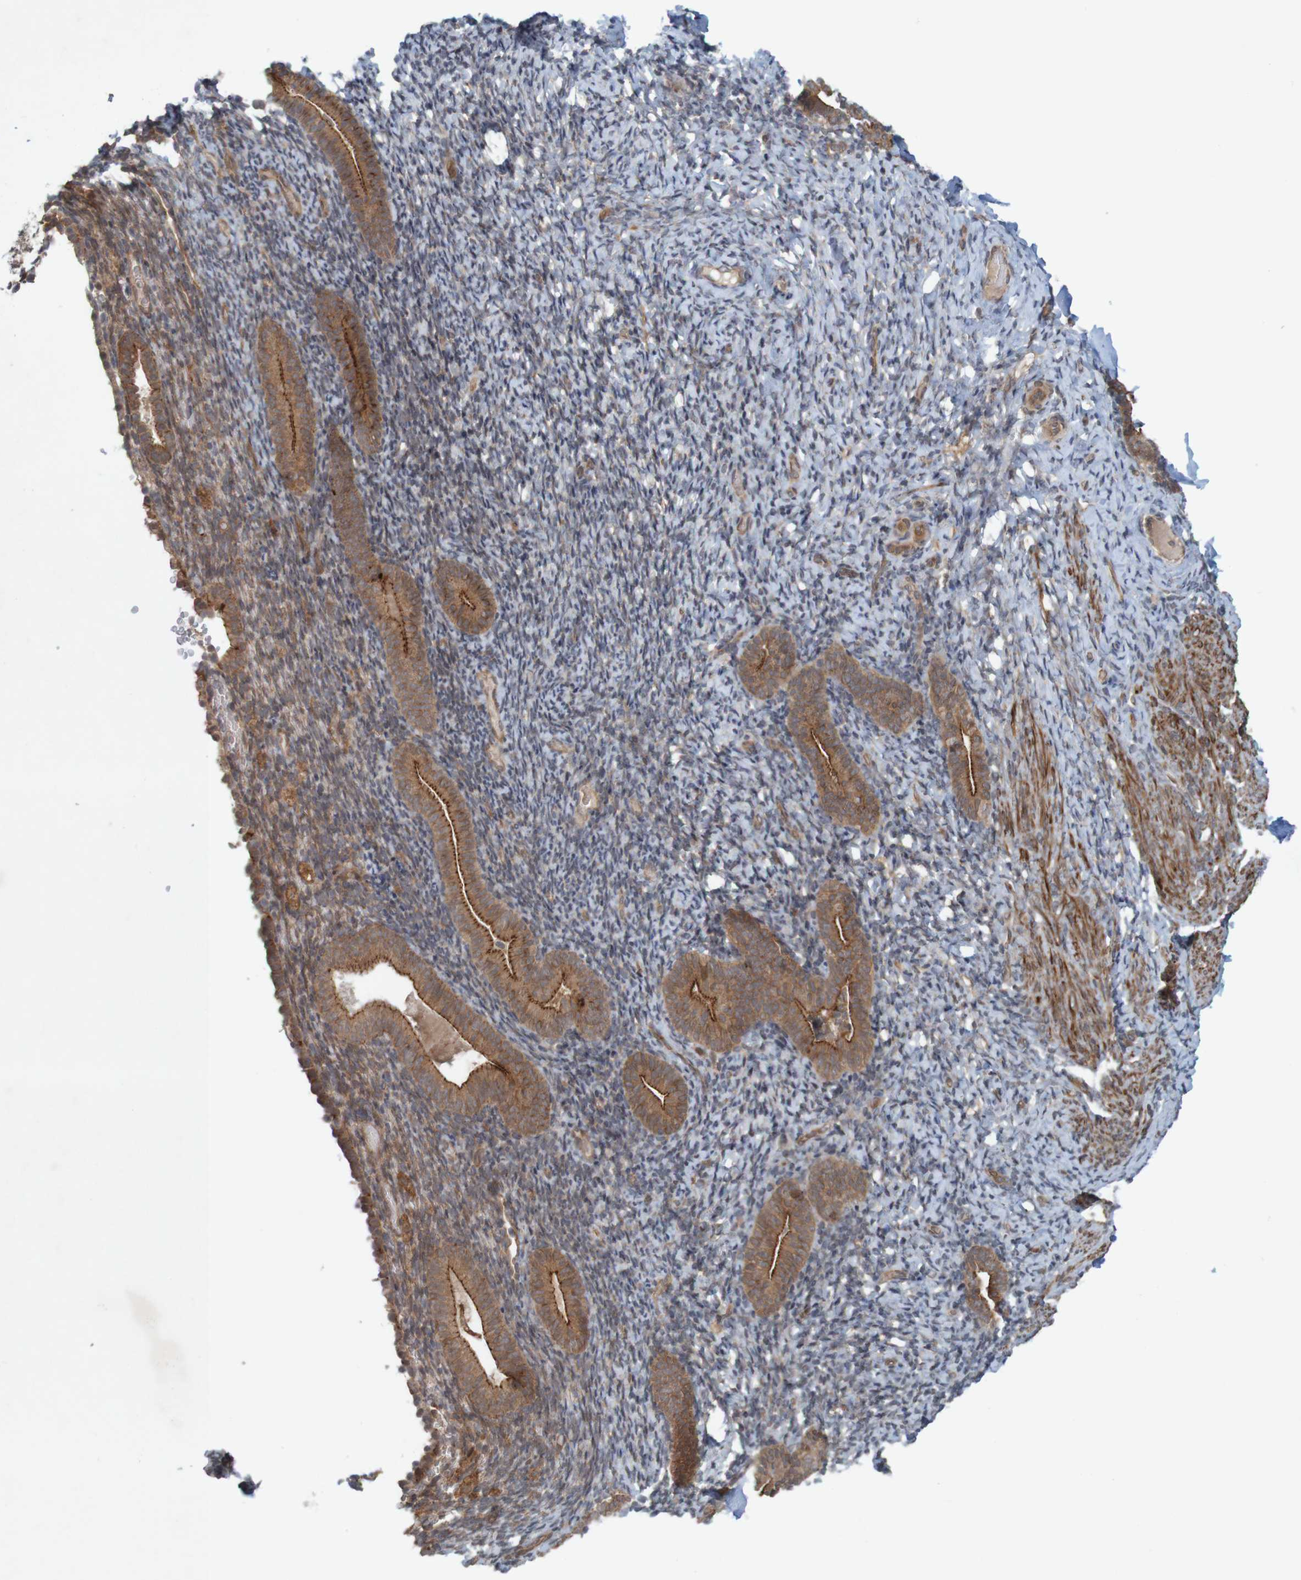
{"staining": {"intensity": "moderate", "quantity": "<25%", "location": "cytoplasmic/membranous"}, "tissue": "endometrium", "cell_type": "Cells in endometrial stroma", "image_type": "normal", "snomed": [{"axis": "morphology", "description": "Normal tissue, NOS"}, {"axis": "topography", "description": "Endometrium"}], "caption": "Endometrium stained with a brown dye shows moderate cytoplasmic/membranous positive staining in about <25% of cells in endometrial stroma.", "gene": "ARHGEF11", "patient": {"sex": "female", "age": 51}}